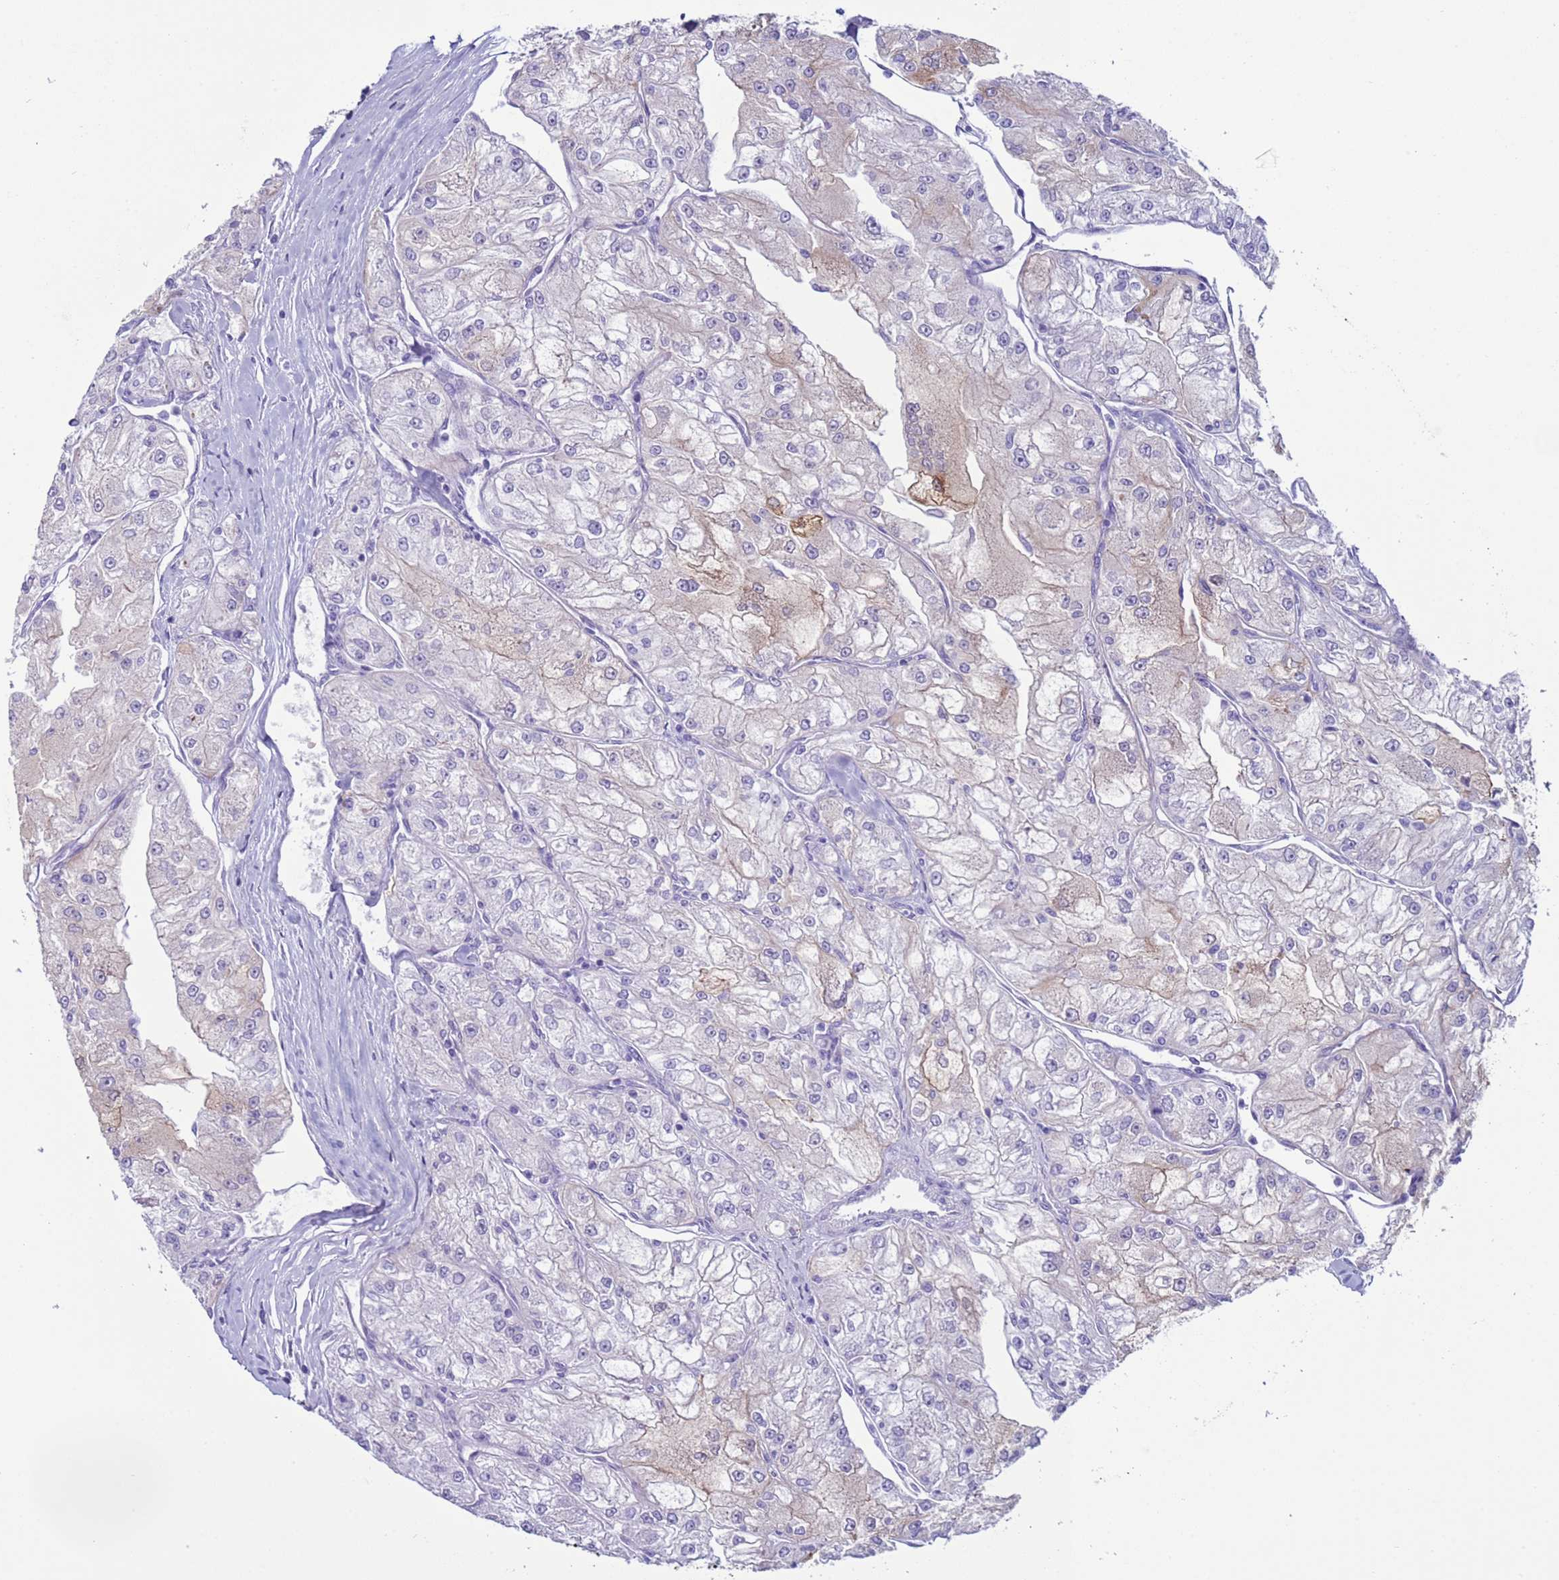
{"staining": {"intensity": "weak", "quantity": "<25%", "location": "cytoplasmic/membranous"}, "tissue": "renal cancer", "cell_type": "Tumor cells", "image_type": "cancer", "snomed": [{"axis": "morphology", "description": "Adenocarcinoma, NOS"}, {"axis": "topography", "description": "Kidney"}], "caption": "High magnification brightfield microscopy of renal cancer (adenocarcinoma) stained with DAB (3,3'-diaminobenzidine) (brown) and counterstained with hematoxylin (blue): tumor cells show no significant expression.", "gene": "CST4", "patient": {"sex": "female", "age": 72}}